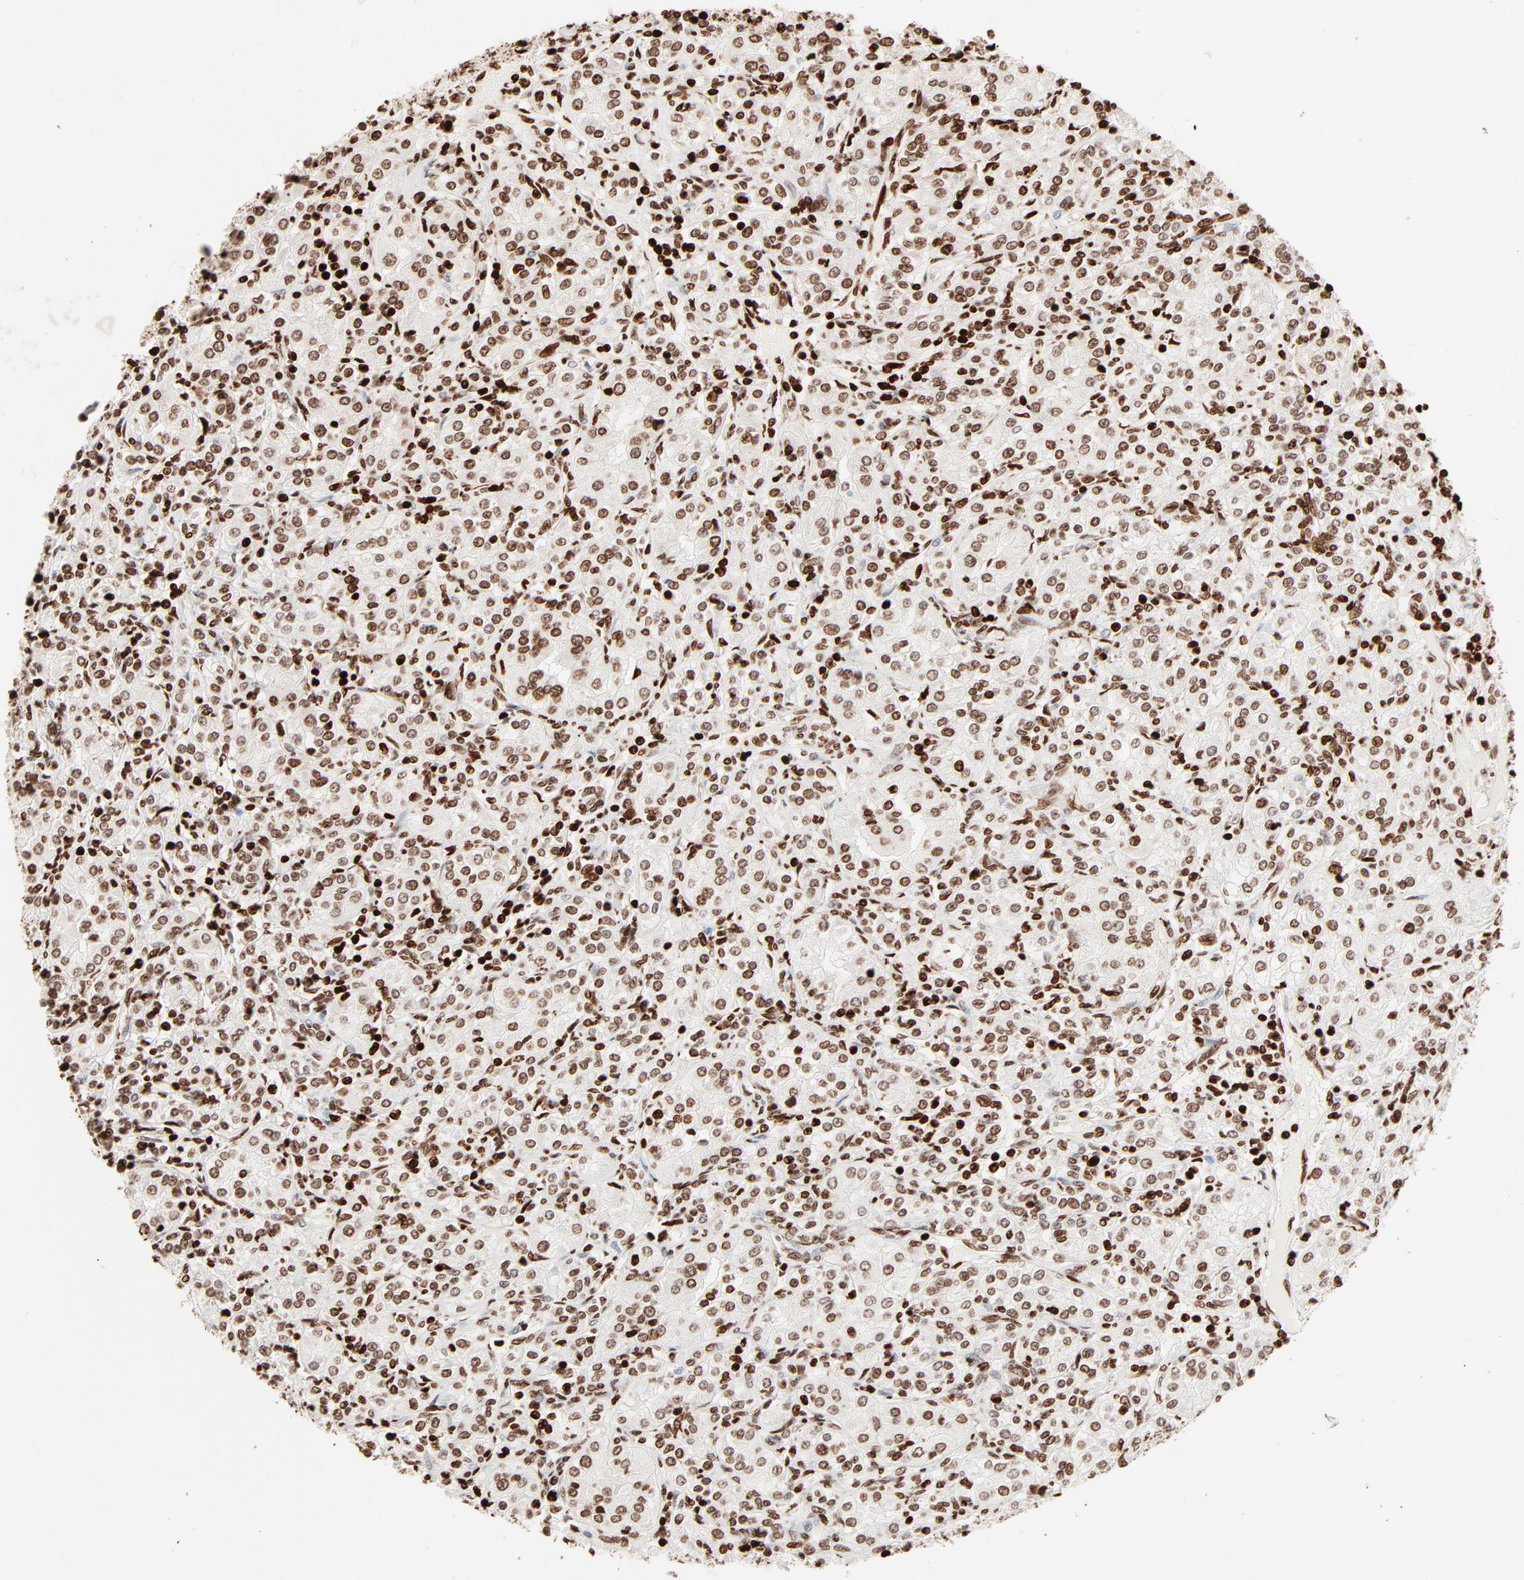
{"staining": {"intensity": "strong", "quantity": ">75%", "location": "nuclear"}, "tissue": "renal cancer", "cell_type": "Tumor cells", "image_type": "cancer", "snomed": [{"axis": "morphology", "description": "Adenocarcinoma, NOS"}, {"axis": "topography", "description": "Kidney"}], "caption": "Immunohistochemical staining of adenocarcinoma (renal) reveals high levels of strong nuclear protein staining in about >75% of tumor cells.", "gene": "HMGB2", "patient": {"sex": "male", "age": 77}}